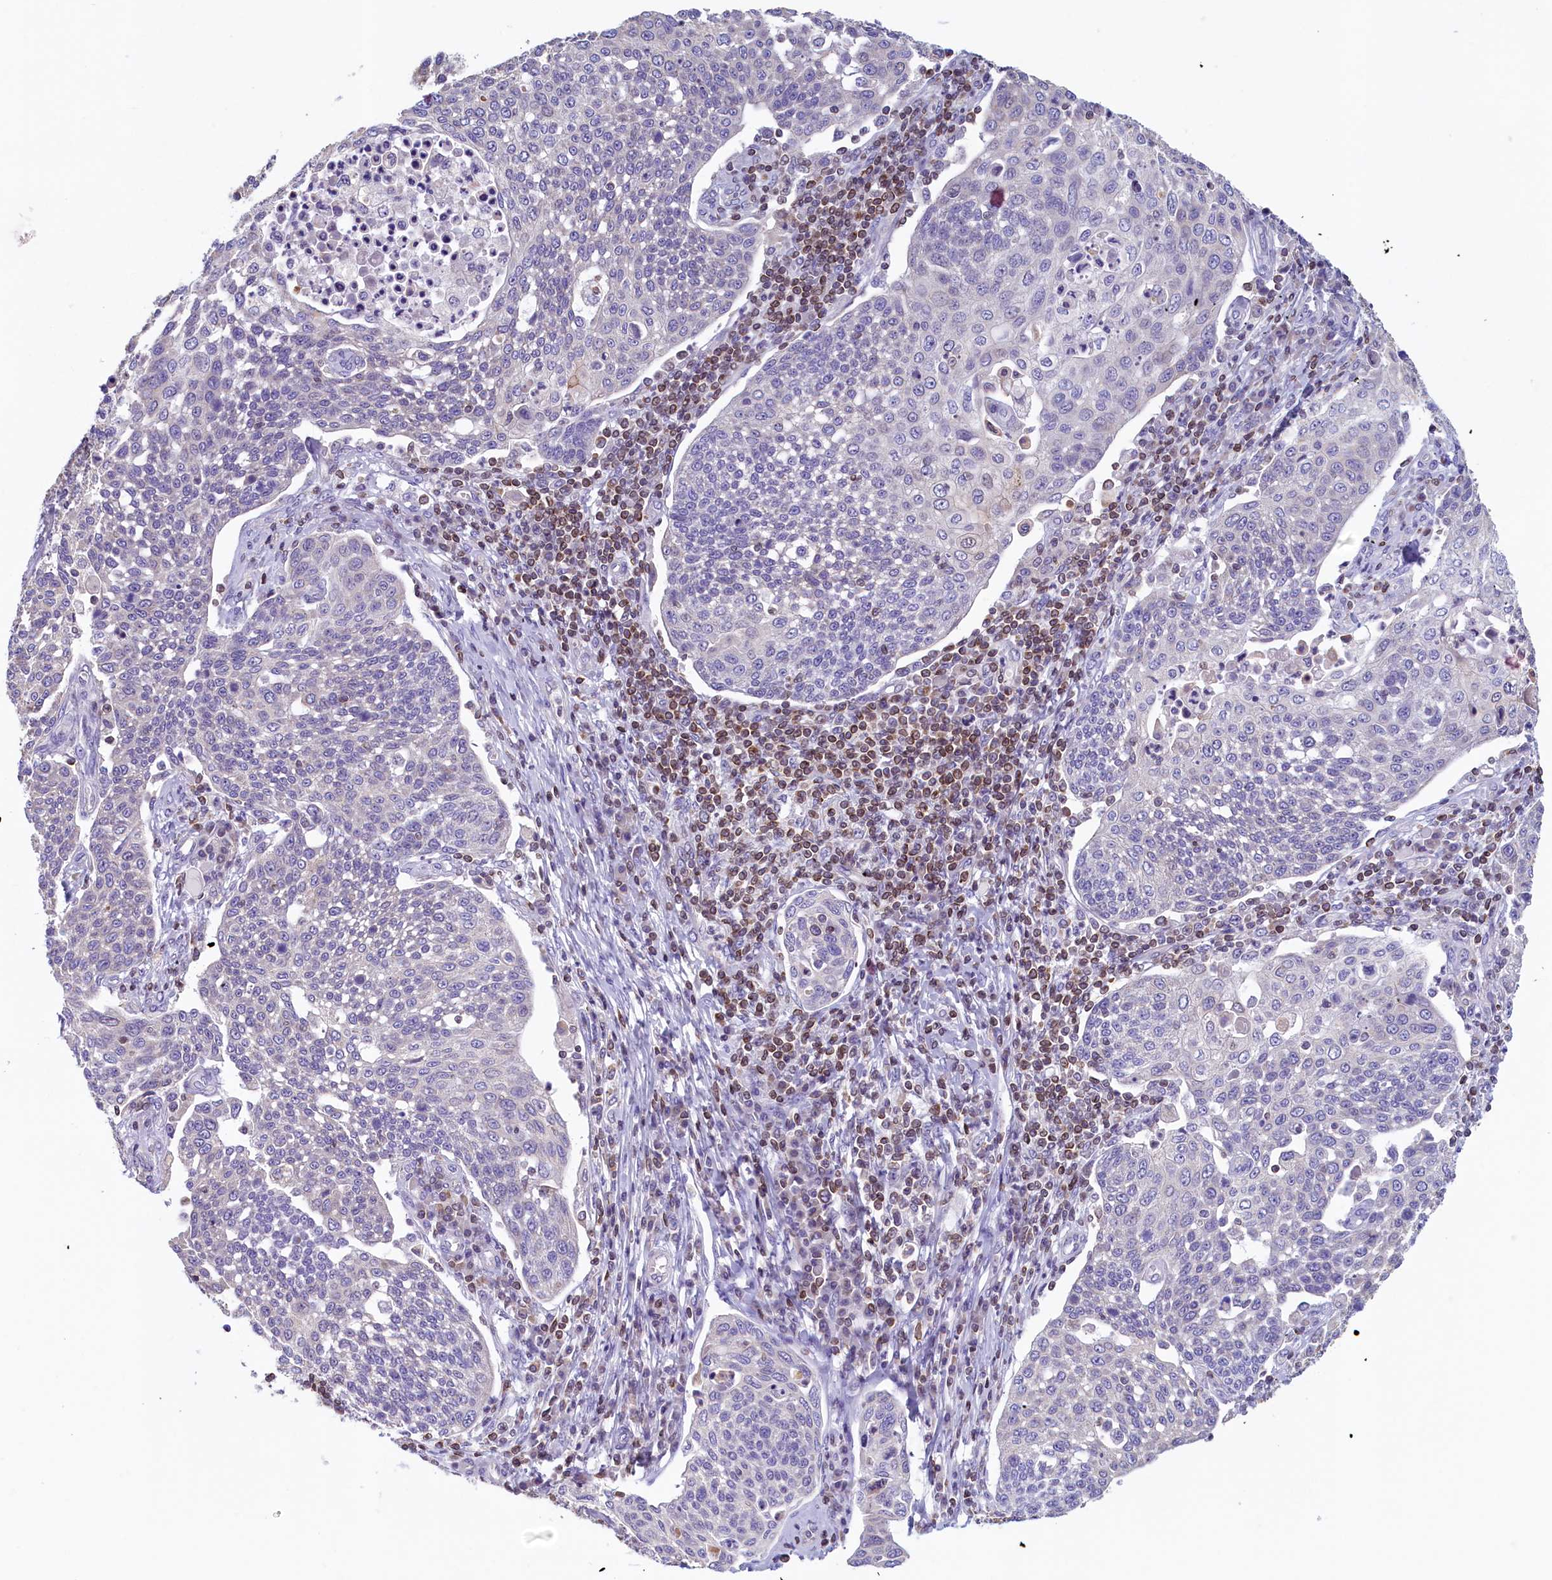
{"staining": {"intensity": "negative", "quantity": "none", "location": "none"}, "tissue": "cervical cancer", "cell_type": "Tumor cells", "image_type": "cancer", "snomed": [{"axis": "morphology", "description": "Squamous cell carcinoma, NOS"}, {"axis": "topography", "description": "Cervix"}], "caption": "Cervical cancer (squamous cell carcinoma) stained for a protein using IHC displays no expression tumor cells.", "gene": "TRAF3IP3", "patient": {"sex": "female", "age": 34}}